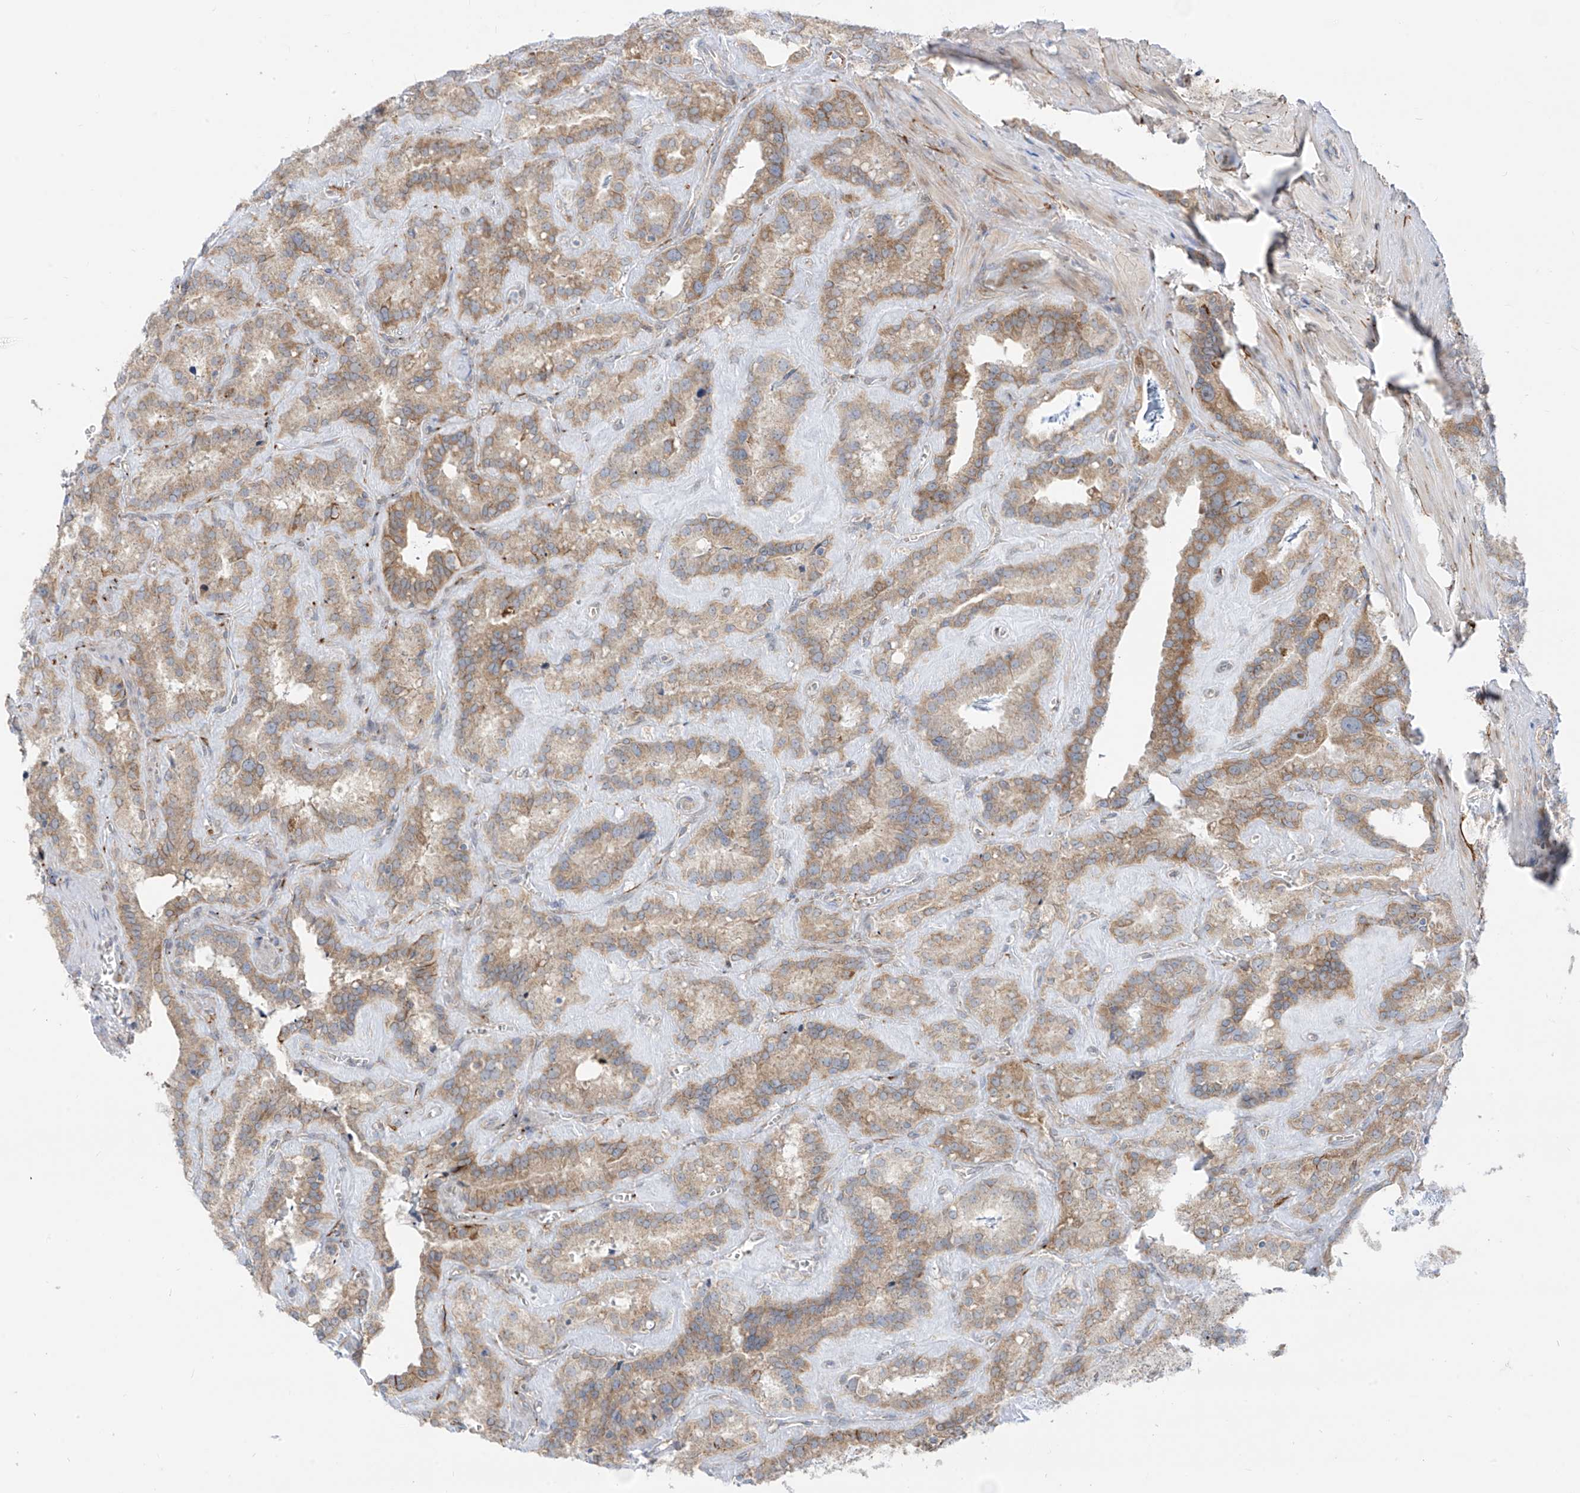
{"staining": {"intensity": "moderate", "quantity": "25%-75%", "location": "cytoplasmic/membranous"}, "tissue": "seminal vesicle", "cell_type": "Glandular cells", "image_type": "normal", "snomed": [{"axis": "morphology", "description": "Normal tissue, NOS"}, {"axis": "topography", "description": "Prostate"}, {"axis": "topography", "description": "Seminal veicle"}], "caption": "Immunohistochemistry of unremarkable human seminal vesicle demonstrates medium levels of moderate cytoplasmic/membranous expression in approximately 25%-75% of glandular cells.", "gene": "ARHGEF40", "patient": {"sex": "male", "age": 59}}